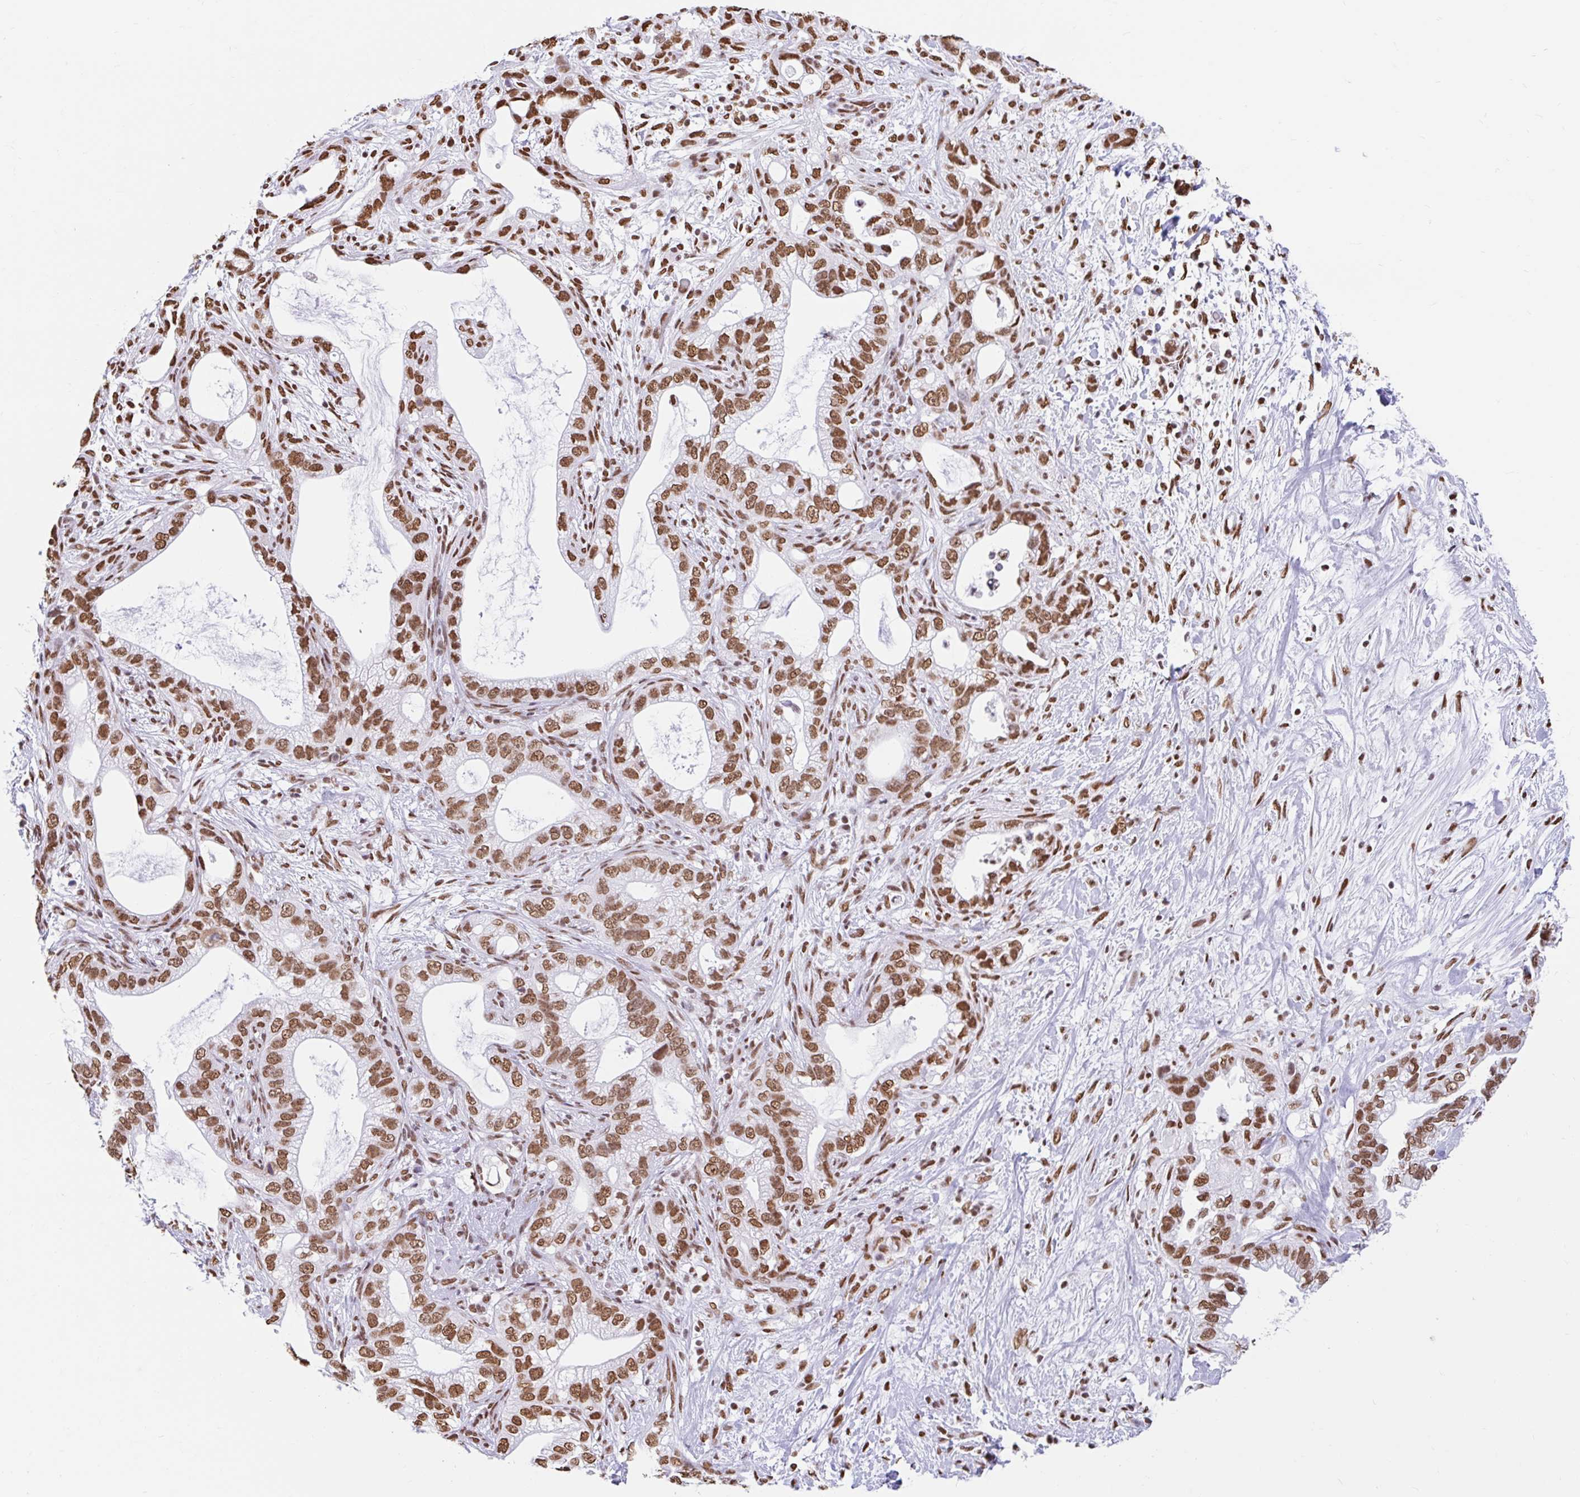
{"staining": {"intensity": "strong", "quantity": ">75%", "location": "nuclear"}, "tissue": "pancreatic cancer", "cell_type": "Tumor cells", "image_type": "cancer", "snomed": [{"axis": "morphology", "description": "Adenocarcinoma, NOS"}, {"axis": "topography", "description": "Pancreas"}], "caption": "High-power microscopy captured an IHC histopathology image of pancreatic cancer, revealing strong nuclear positivity in approximately >75% of tumor cells. (DAB (3,3'-diaminobenzidine) IHC with brightfield microscopy, high magnification).", "gene": "KHDRBS1", "patient": {"sex": "male", "age": 70}}